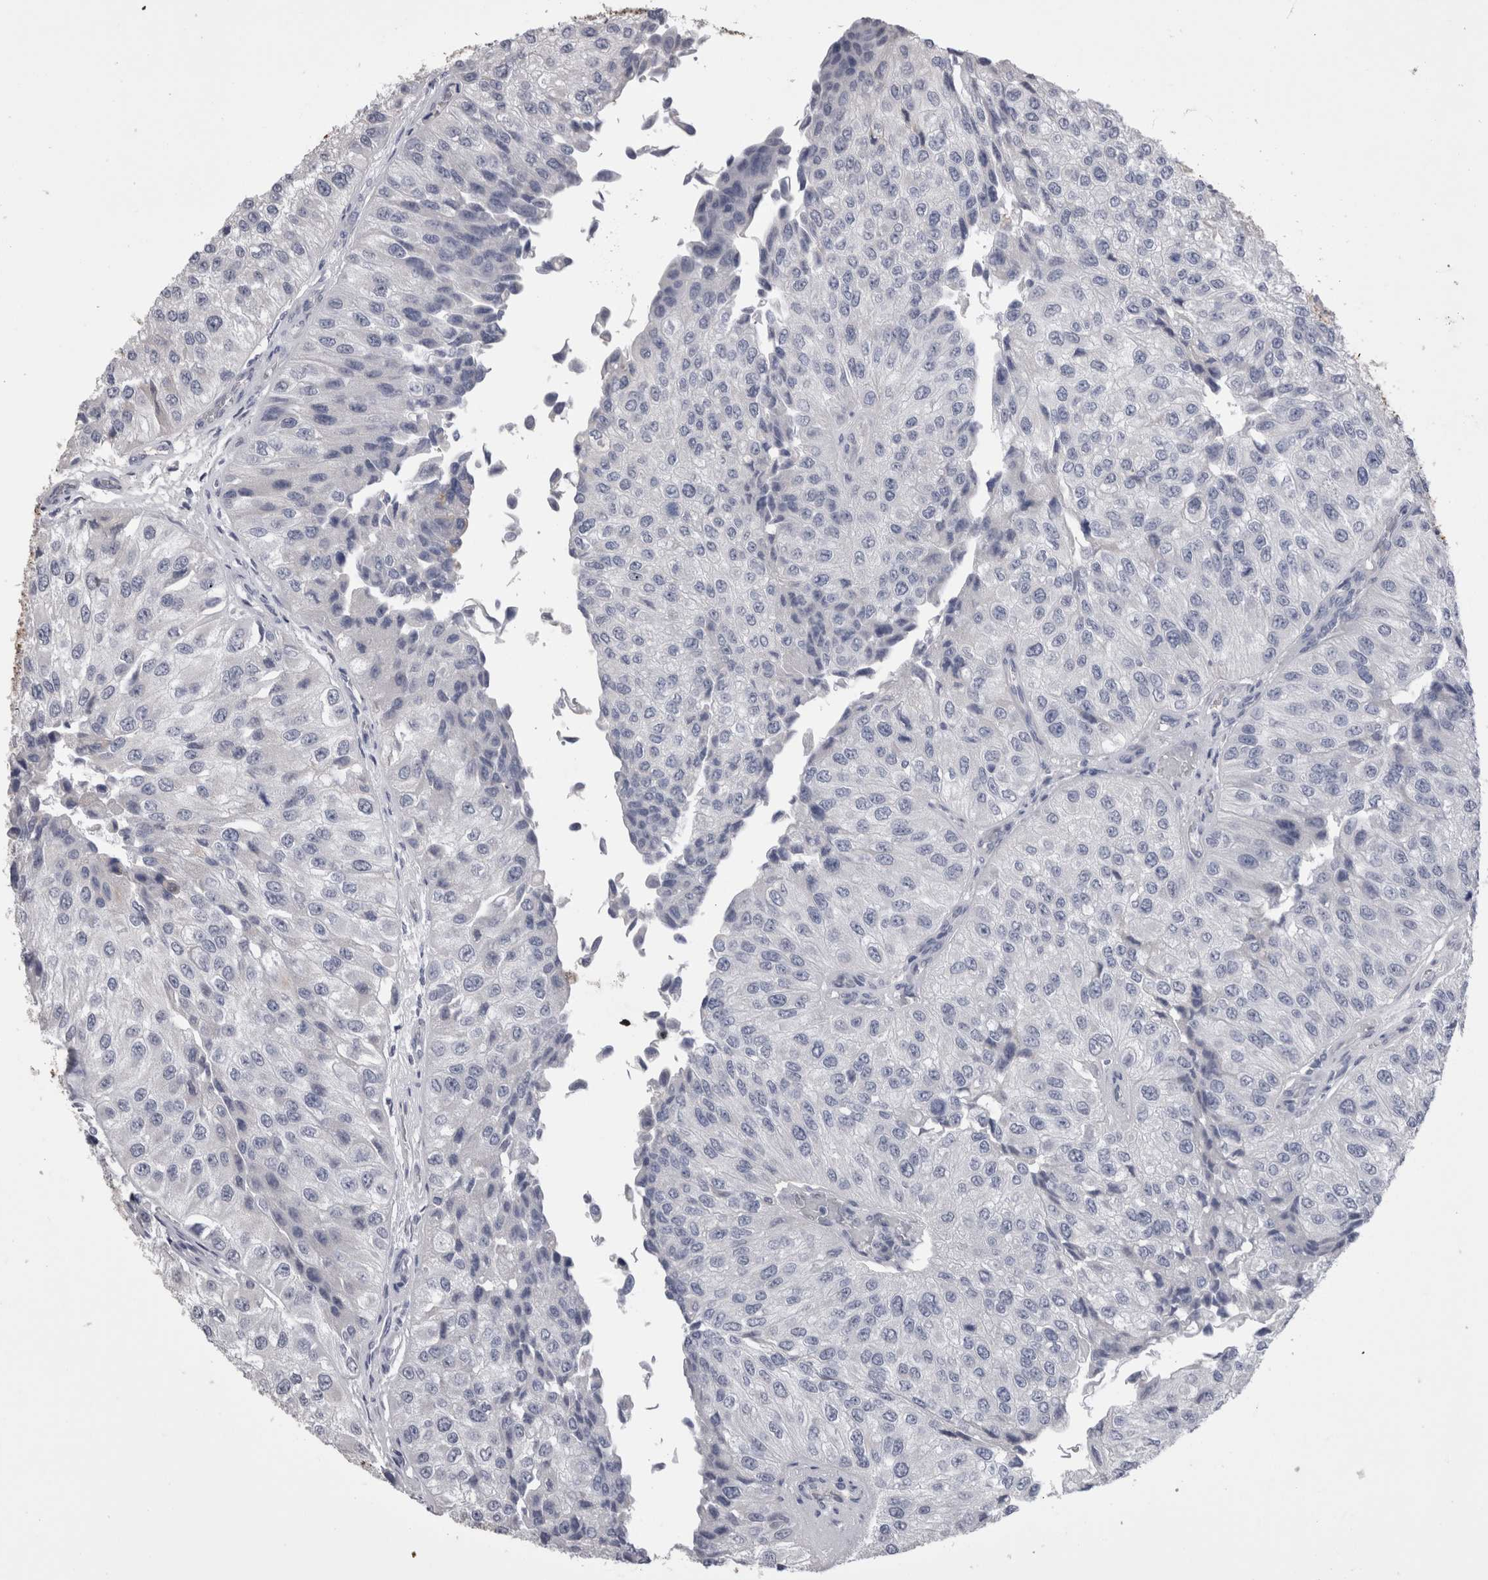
{"staining": {"intensity": "negative", "quantity": "none", "location": "none"}, "tissue": "urothelial cancer", "cell_type": "Tumor cells", "image_type": "cancer", "snomed": [{"axis": "morphology", "description": "Urothelial carcinoma, High grade"}, {"axis": "topography", "description": "Kidney"}, {"axis": "topography", "description": "Urinary bladder"}], "caption": "Tumor cells are negative for brown protein staining in high-grade urothelial carcinoma.", "gene": "CDHR5", "patient": {"sex": "male", "age": 77}}